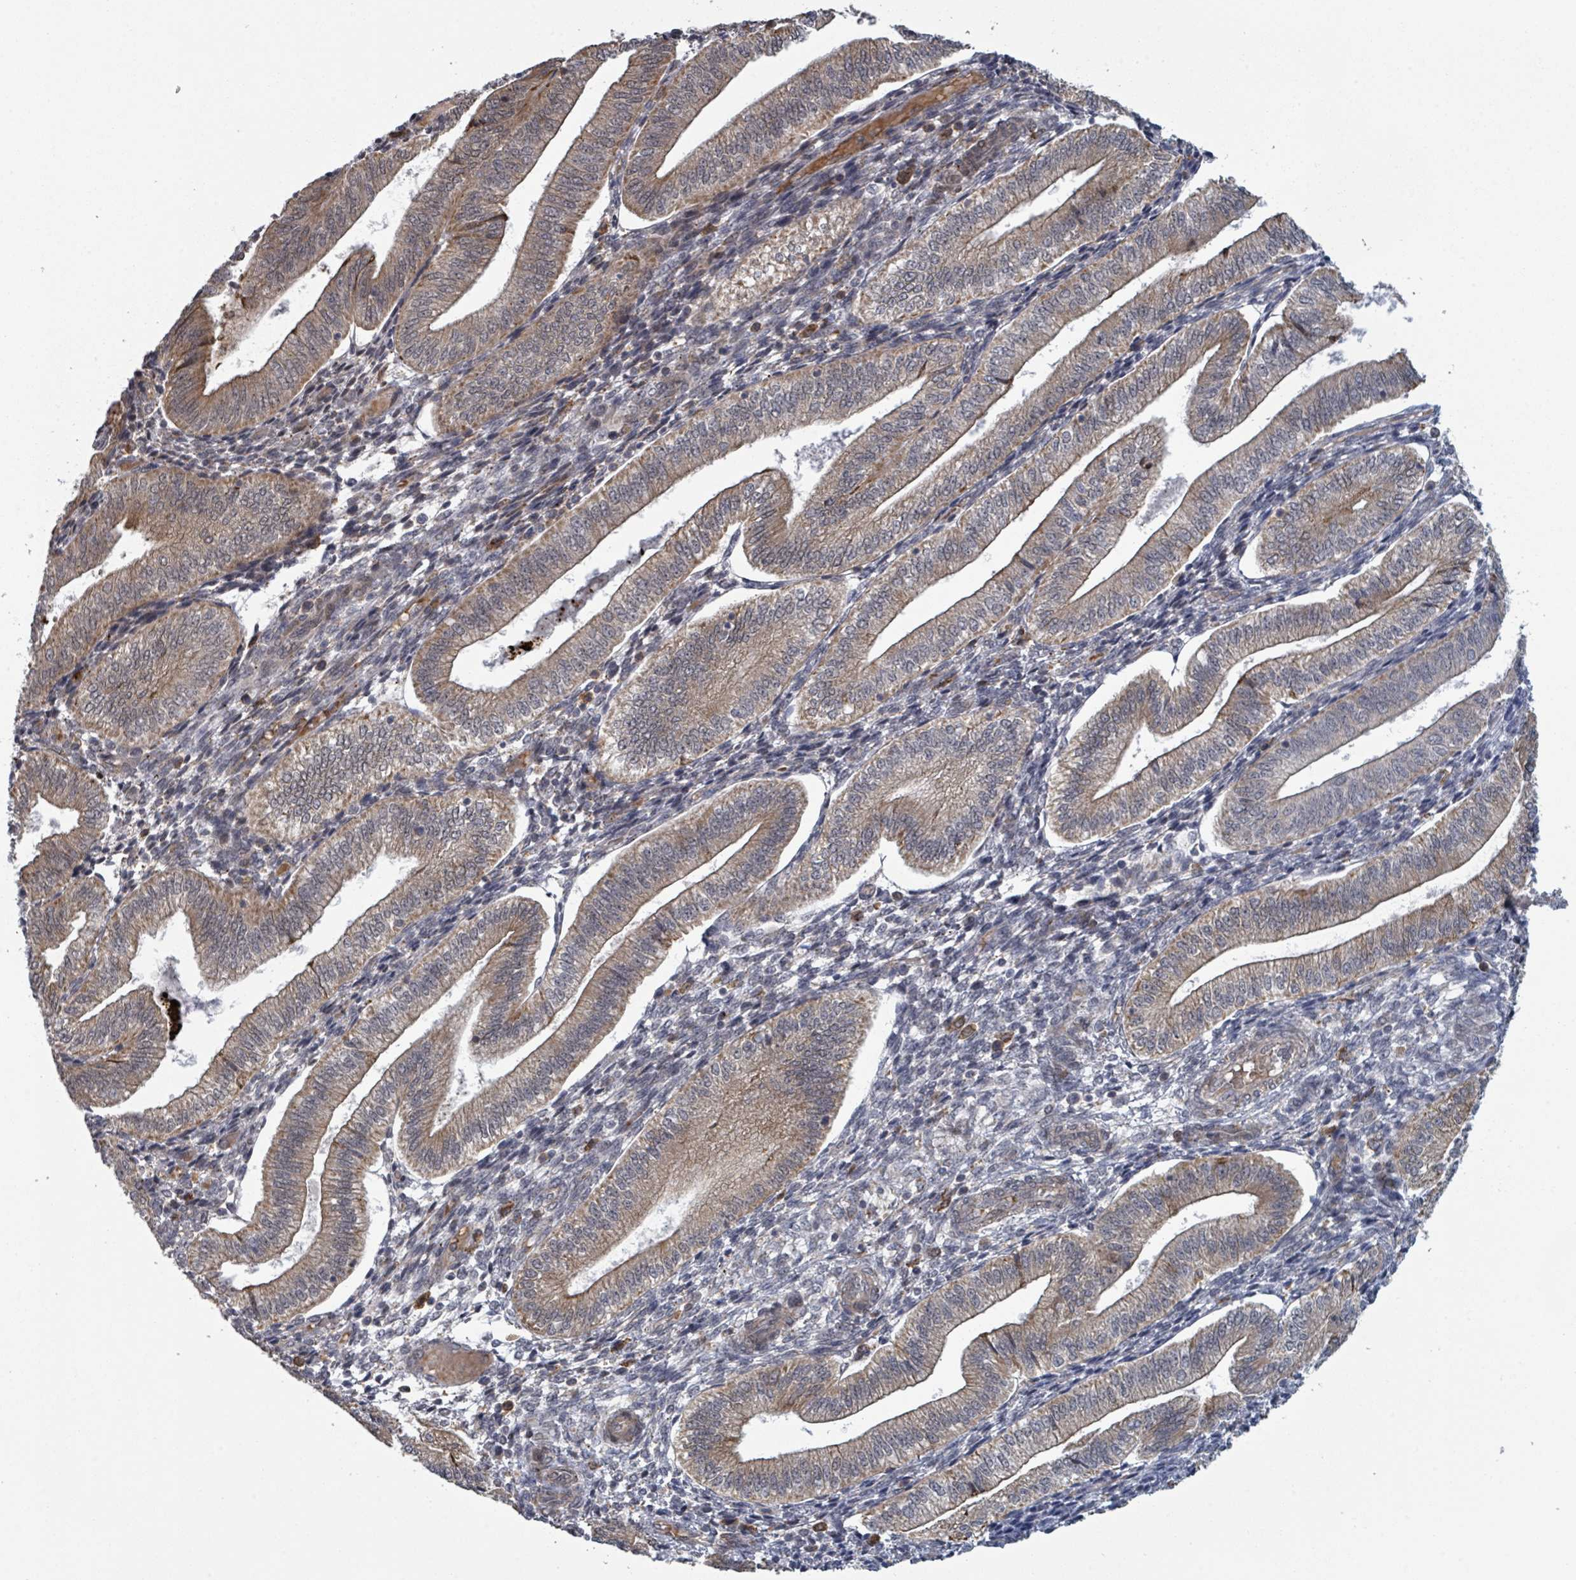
{"staining": {"intensity": "moderate", "quantity": "25%-75%", "location": "cytoplasmic/membranous,nuclear"}, "tissue": "endometrium", "cell_type": "Cells in endometrial stroma", "image_type": "normal", "snomed": [{"axis": "morphology", "description": "Normal tissue, NOS"}, {"axis": "topography", "description": "Endometrium"}], "caption": "Brown immunohistochemical staining in normal human endometrium shows moderate cytoplasmic/membranous,nuclear positivity in approximately 25%-75% of cells in endometrial stroma.", "gene": "SHROOM2", "patient": {"sex": "female", "age": 34}}